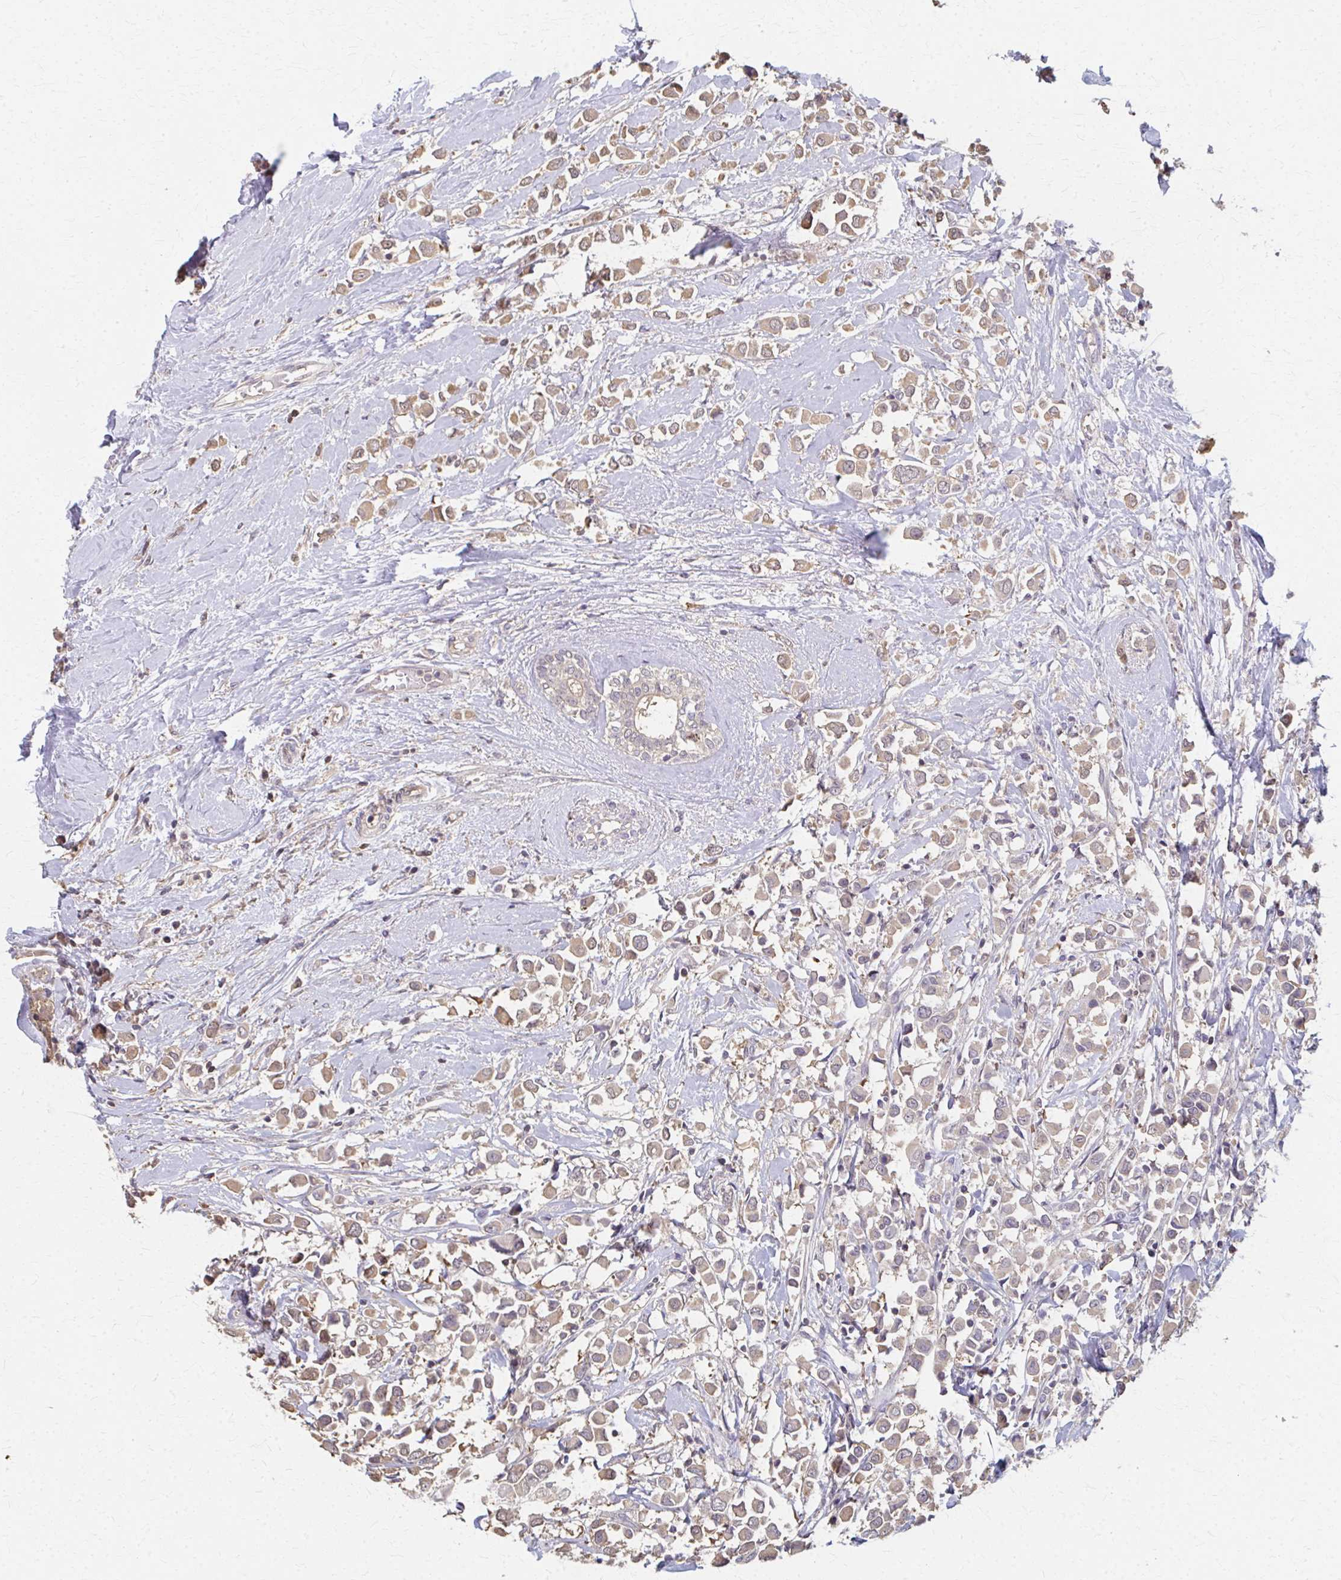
{"staining": {"intensity": "weak", "quantity": ">75%", "location": "cytoplasmic/membranous"}, "tissue": "breast cancer", "cell_type": "Tumor cells", "image_type": "cancer", "snomed": [{"axis": "morphology", "description": "Duct carcinoma"}, {"axis": "topography", "description": "Breast"}], "caption": "Breast cancer tissue exhibits weak cytoplasmic/membranous positivity in approximately >75% of tumor cells, visualized by immunohistochemistry.", "gene": "RABGAP1L", "patient": {"sex": "female", "age": 61}}